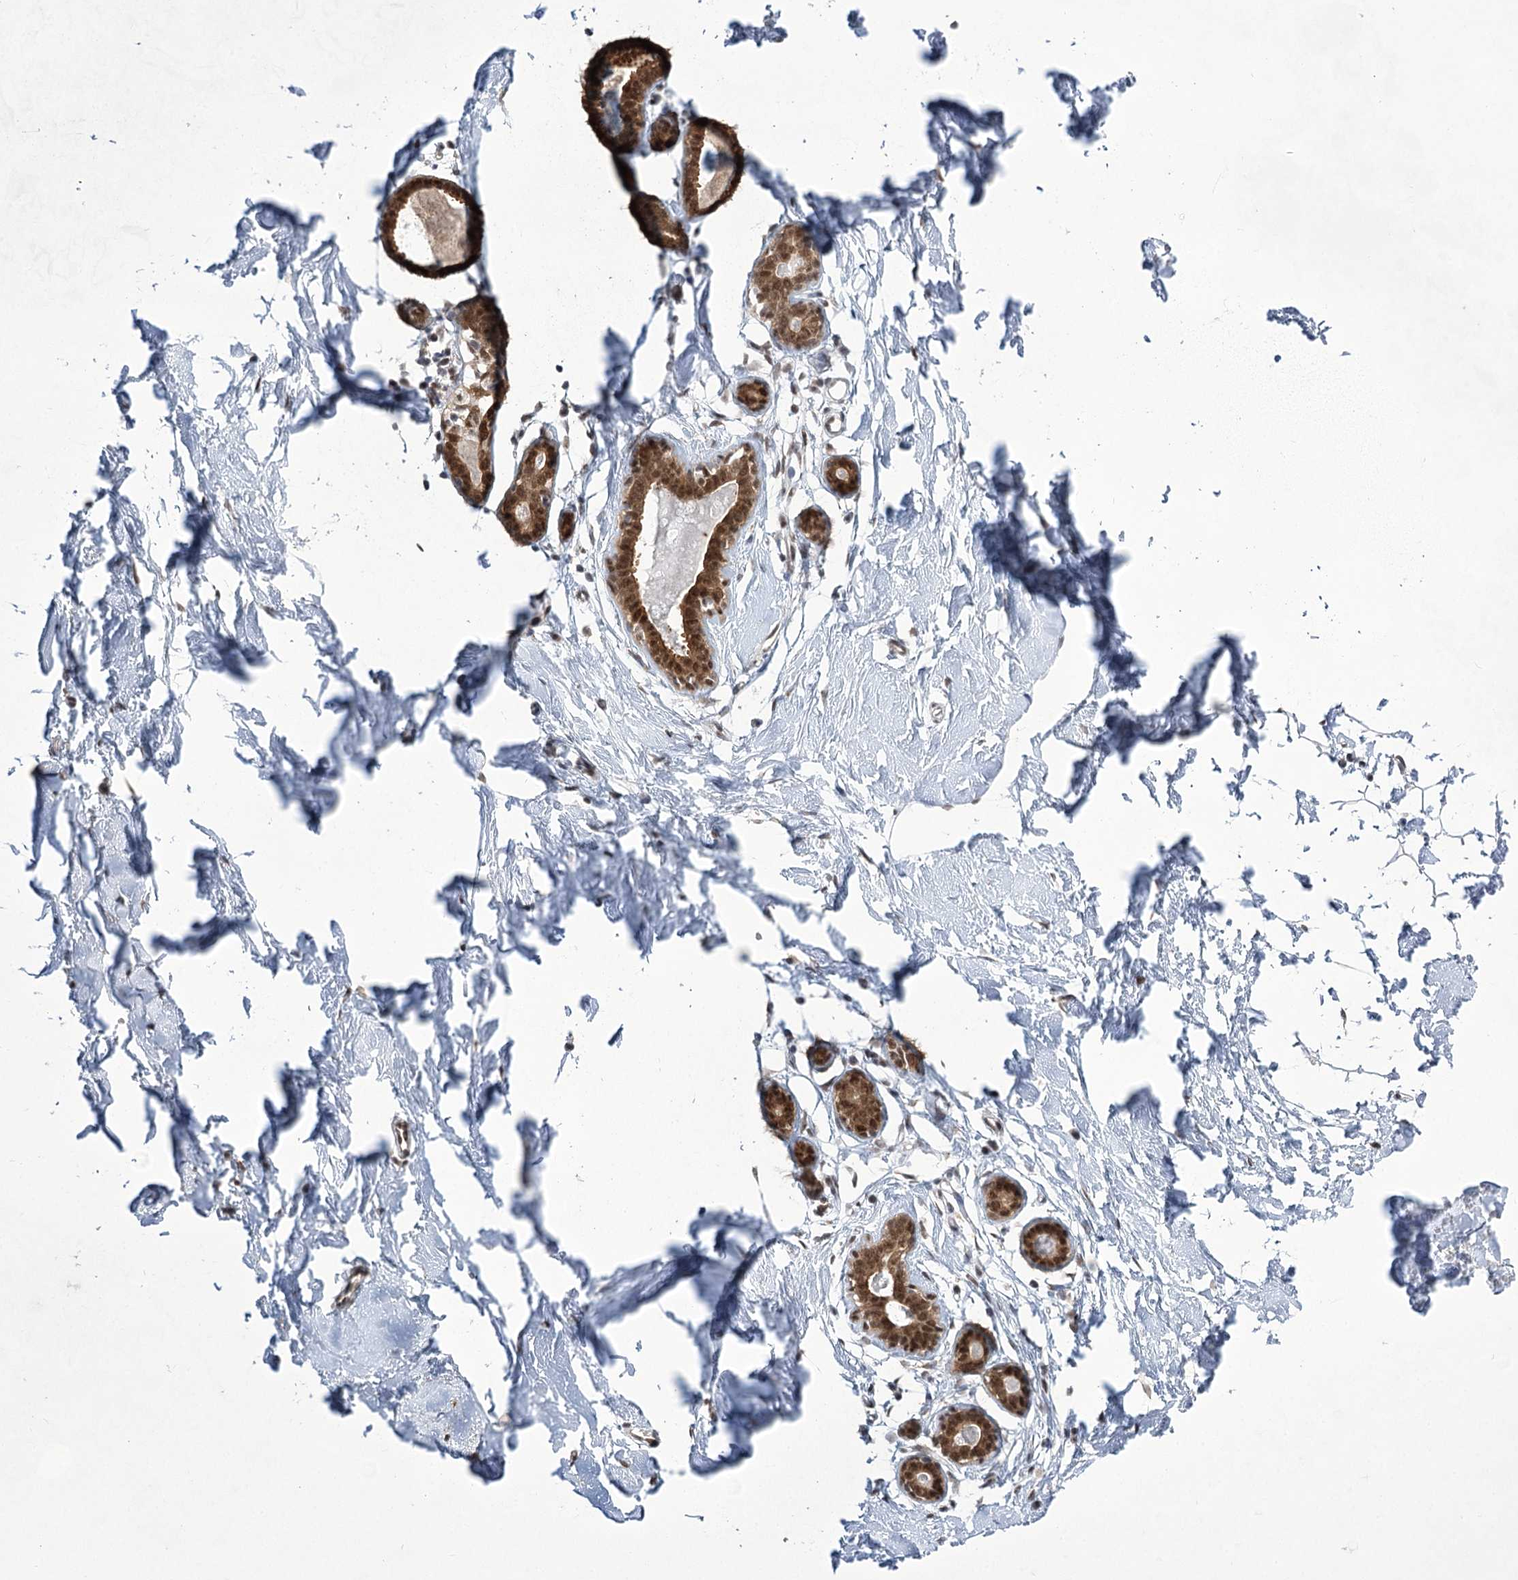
{"staining": {"intensity": "moderate", "quantity": ">75%", "location": "nuclear"}, "tissue": "adipose tissue", "cell_type": "Adipocytes", "image_type": "normal", "snomed": [{"axis": "morphology", "description": "Normal tissue, NOS"}, {"axis": "topography", "description": "Breast"}], "caption": "A brown stain shows moderate nuclear positivity of a protein in adipocytes of normal human adipose tissue. The staining was performed using DAB, with brown indicating positive protein expression. Nuclei are stained blue with hematoxylin.", "gene": "ZCCHC8", "patient": {"sex": "female", "age": 23}}